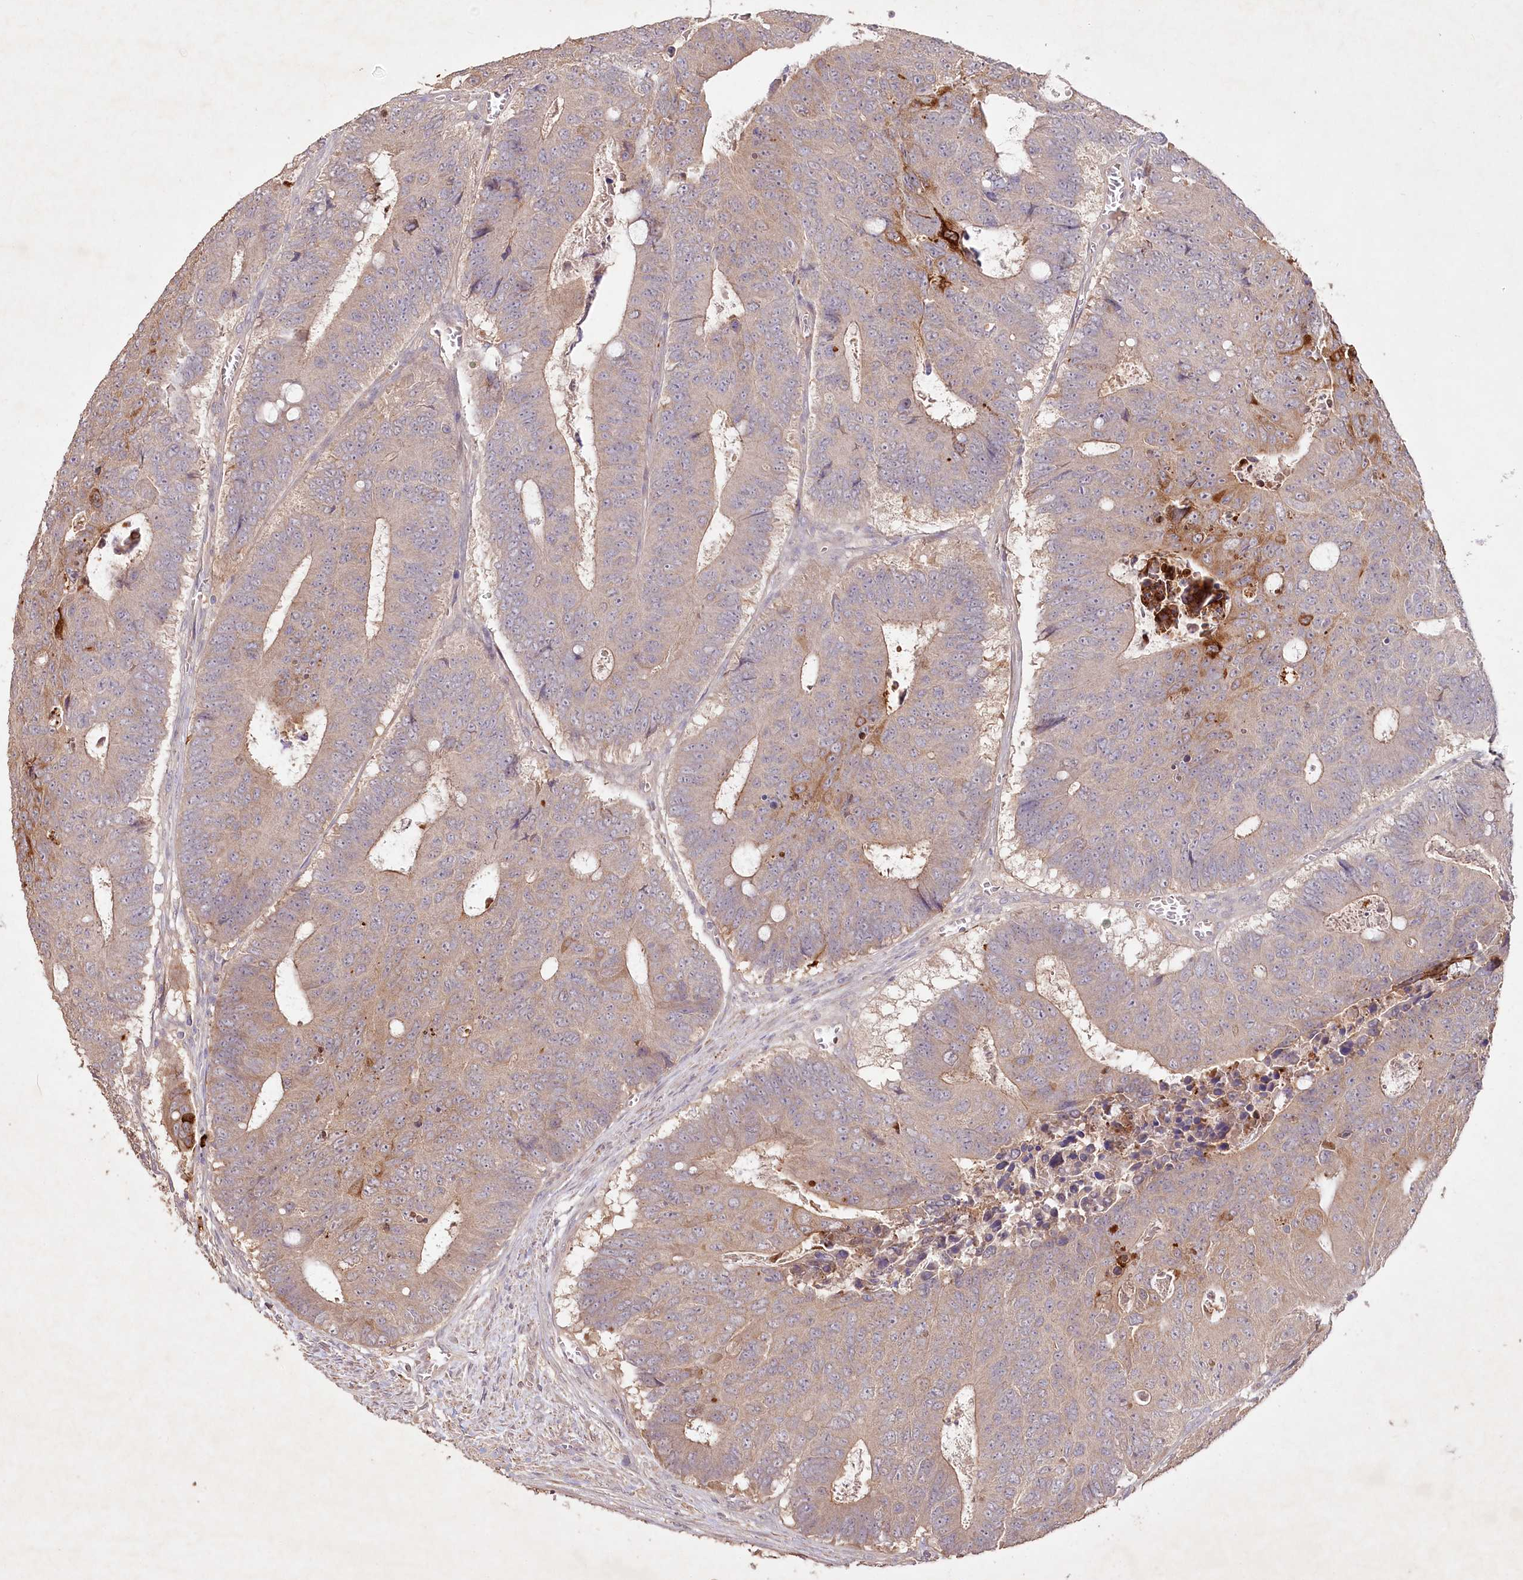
{"staining": {"intensity": "strong", "quantity": "<25%", "location": "cytoplasmic/membranous"}, "tissue": "colorectal cancer", "cell_type": "Tumor cells", "image_type": "cancer", "snomed": [{"axis": "morphology", "description": "Adenocarcinoma, NOS"}, {"axis": "topography", "description": "Colon"}], "caption": "Brown immunohistochemical staining in colorectal cancer (adenocarcinoma) shows strong cytoplasmic/membranous expression in approximately <25% of tumor cells. The protein of interest is shown in brown color, while the nuclei are stained blue.", "gene": "IRAK1BP1", "patient": {"sex": "male", "age": 87}}